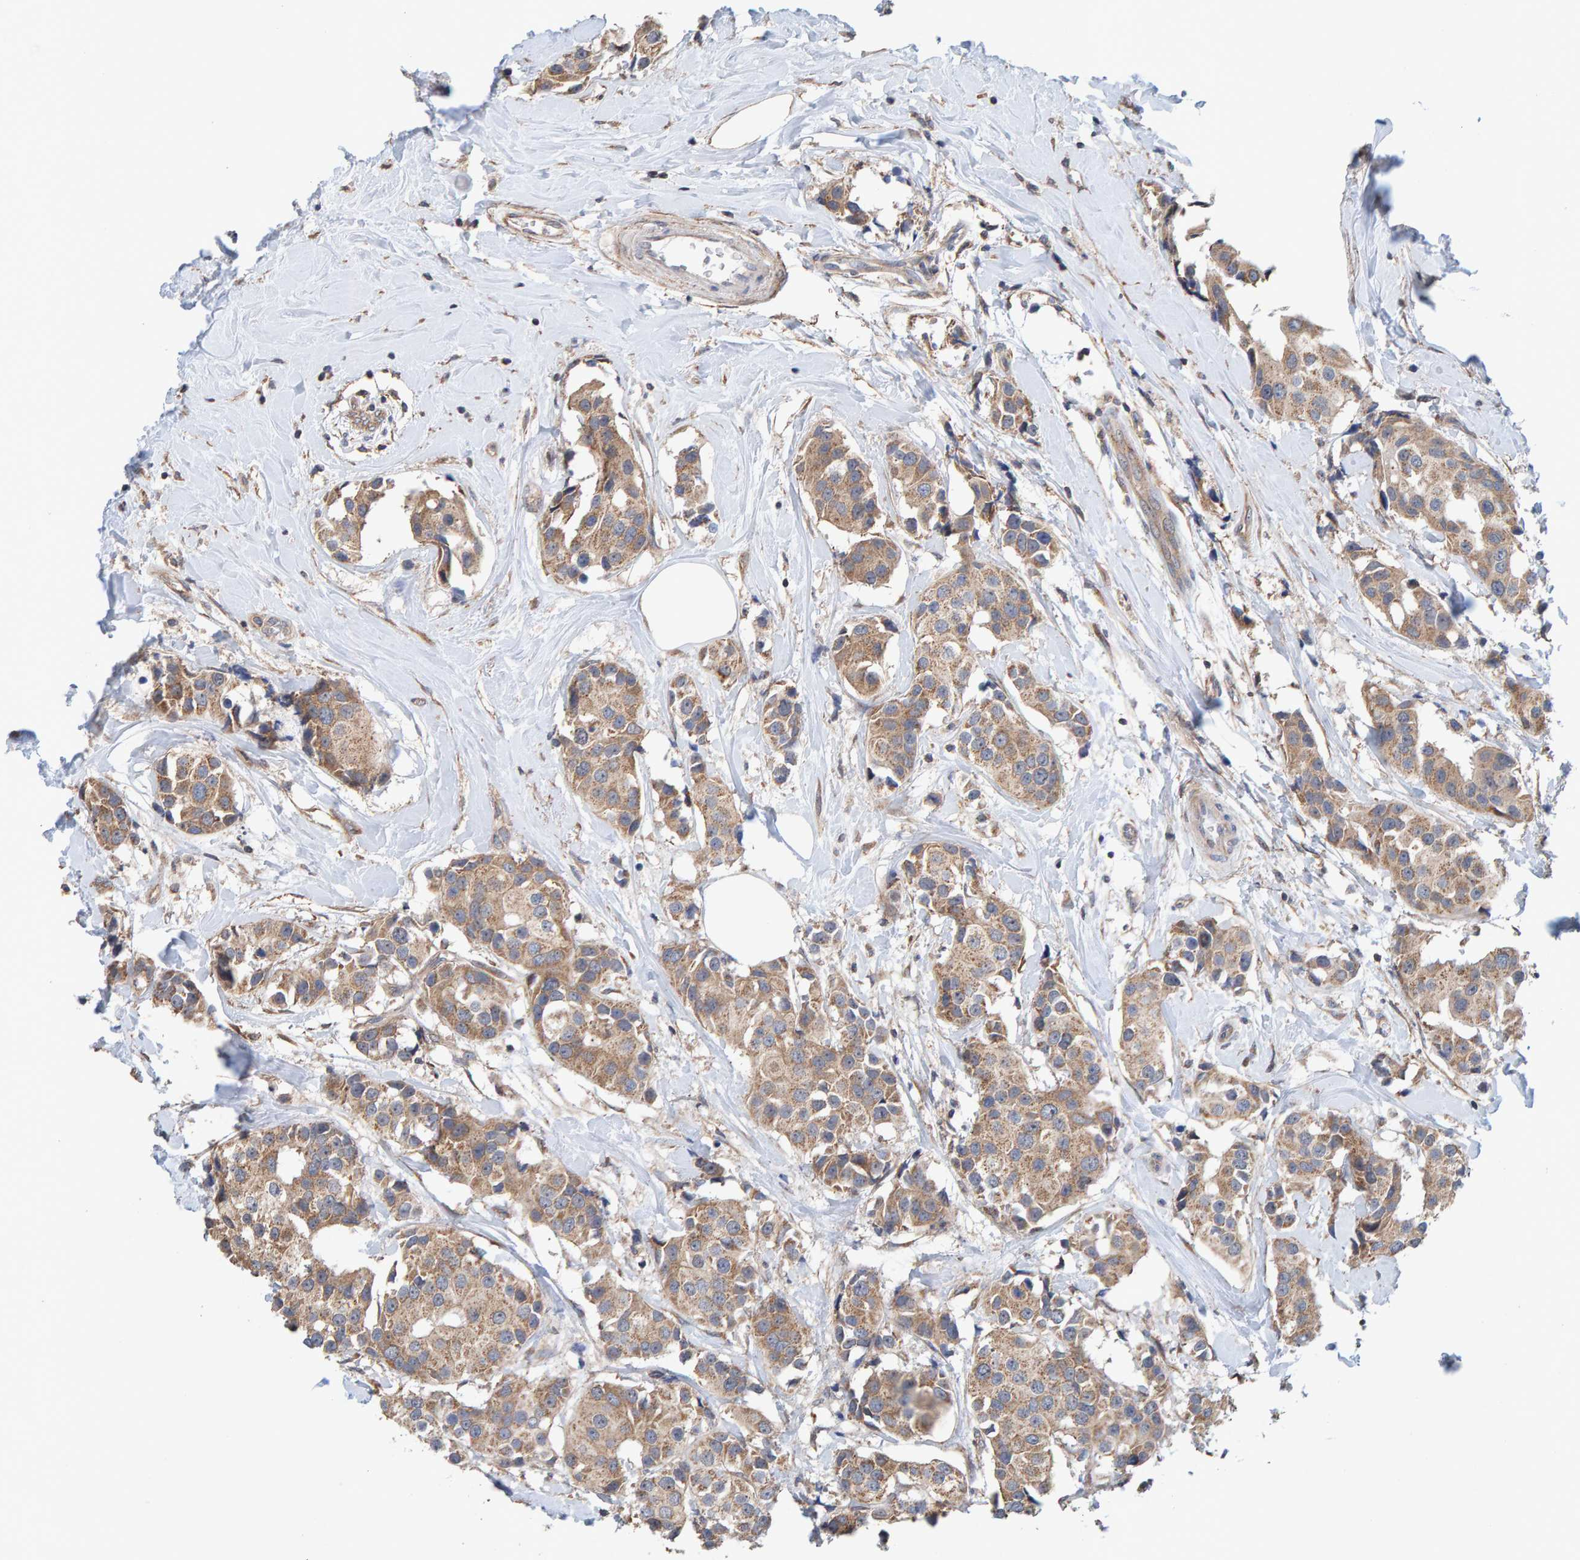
{"staining": {"intensity": "moderate", "quantity": ">75%", "location": "cytoplasmic/membranous"}, "tissue": "breast cancer", "cell_type": "Tumor cells", "image_type": "cancer", "snomed": [{"axis": "morphology", "description": "Normal tissue, NOS"}, {"axis": "morphology", "description": "Duct carcinoma"}, {"axis": "topography", "description": "Breast"}], "caption": "Protein staining exhibits moderate cytoplasmic/membranous positivity in approximately >75% of tumor cells in breast cancer.", "gene": "RGP1", "patient": {"sex": "female", "age": 39}}